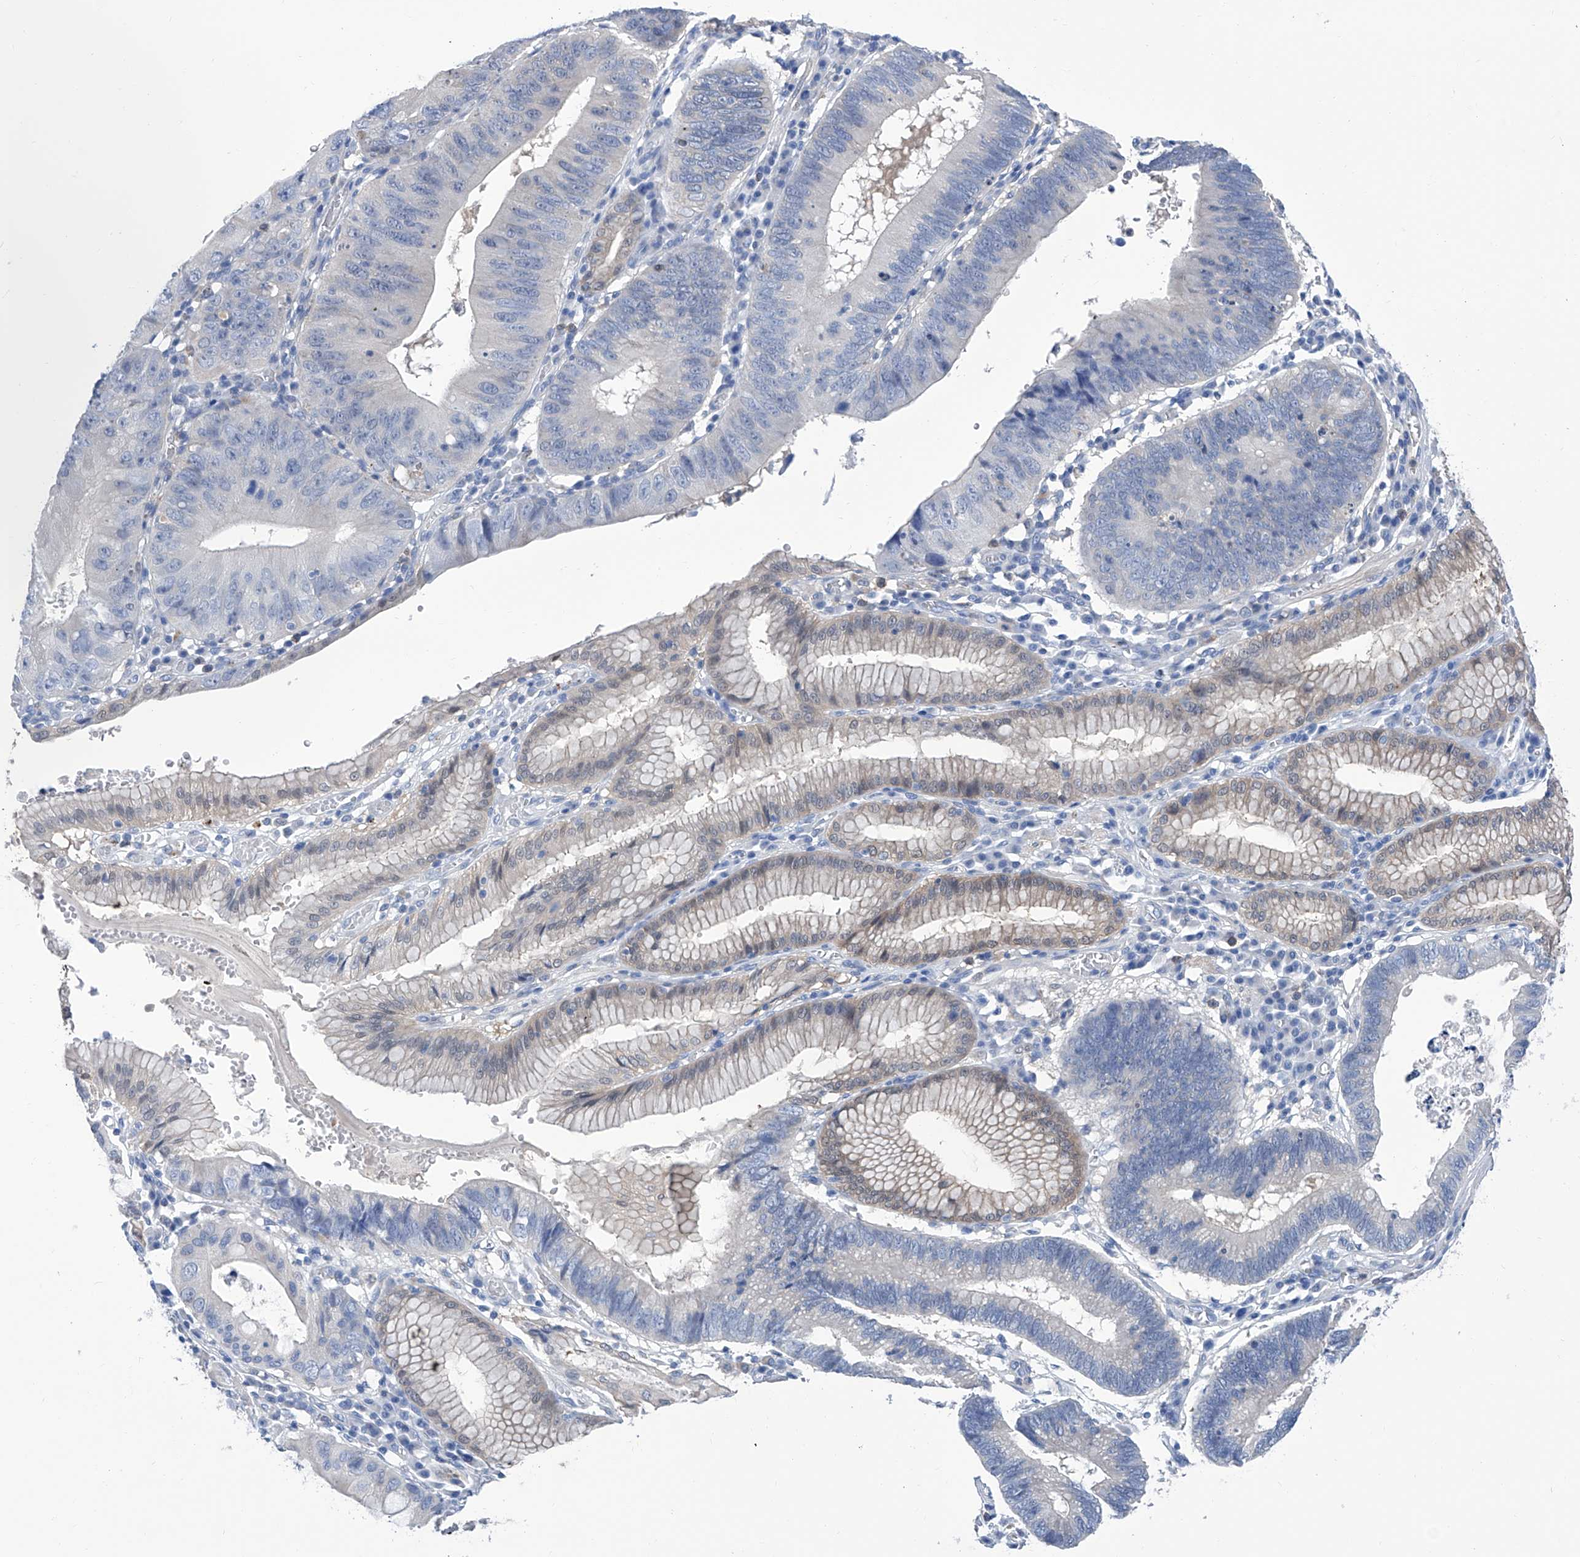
{"staining": {"intensity": "negative", "quantity": "none", "location": "none"}, "tissue": "stomach cancer", "cell_type": "Tumor cells", "image_type": "cancer", "snomed": [{"axis": "morphology", "description": "Adenocarcinoma, NOS"}, {"axis": "topography", "description": "Stomach"}], "caption": "This is an IHC photomicrograph of human stomach adenocarcinoma. There is no positivity in tumor cells.", "gene": "IMPA2", "patient": {"sex": "male", "age": 59}}